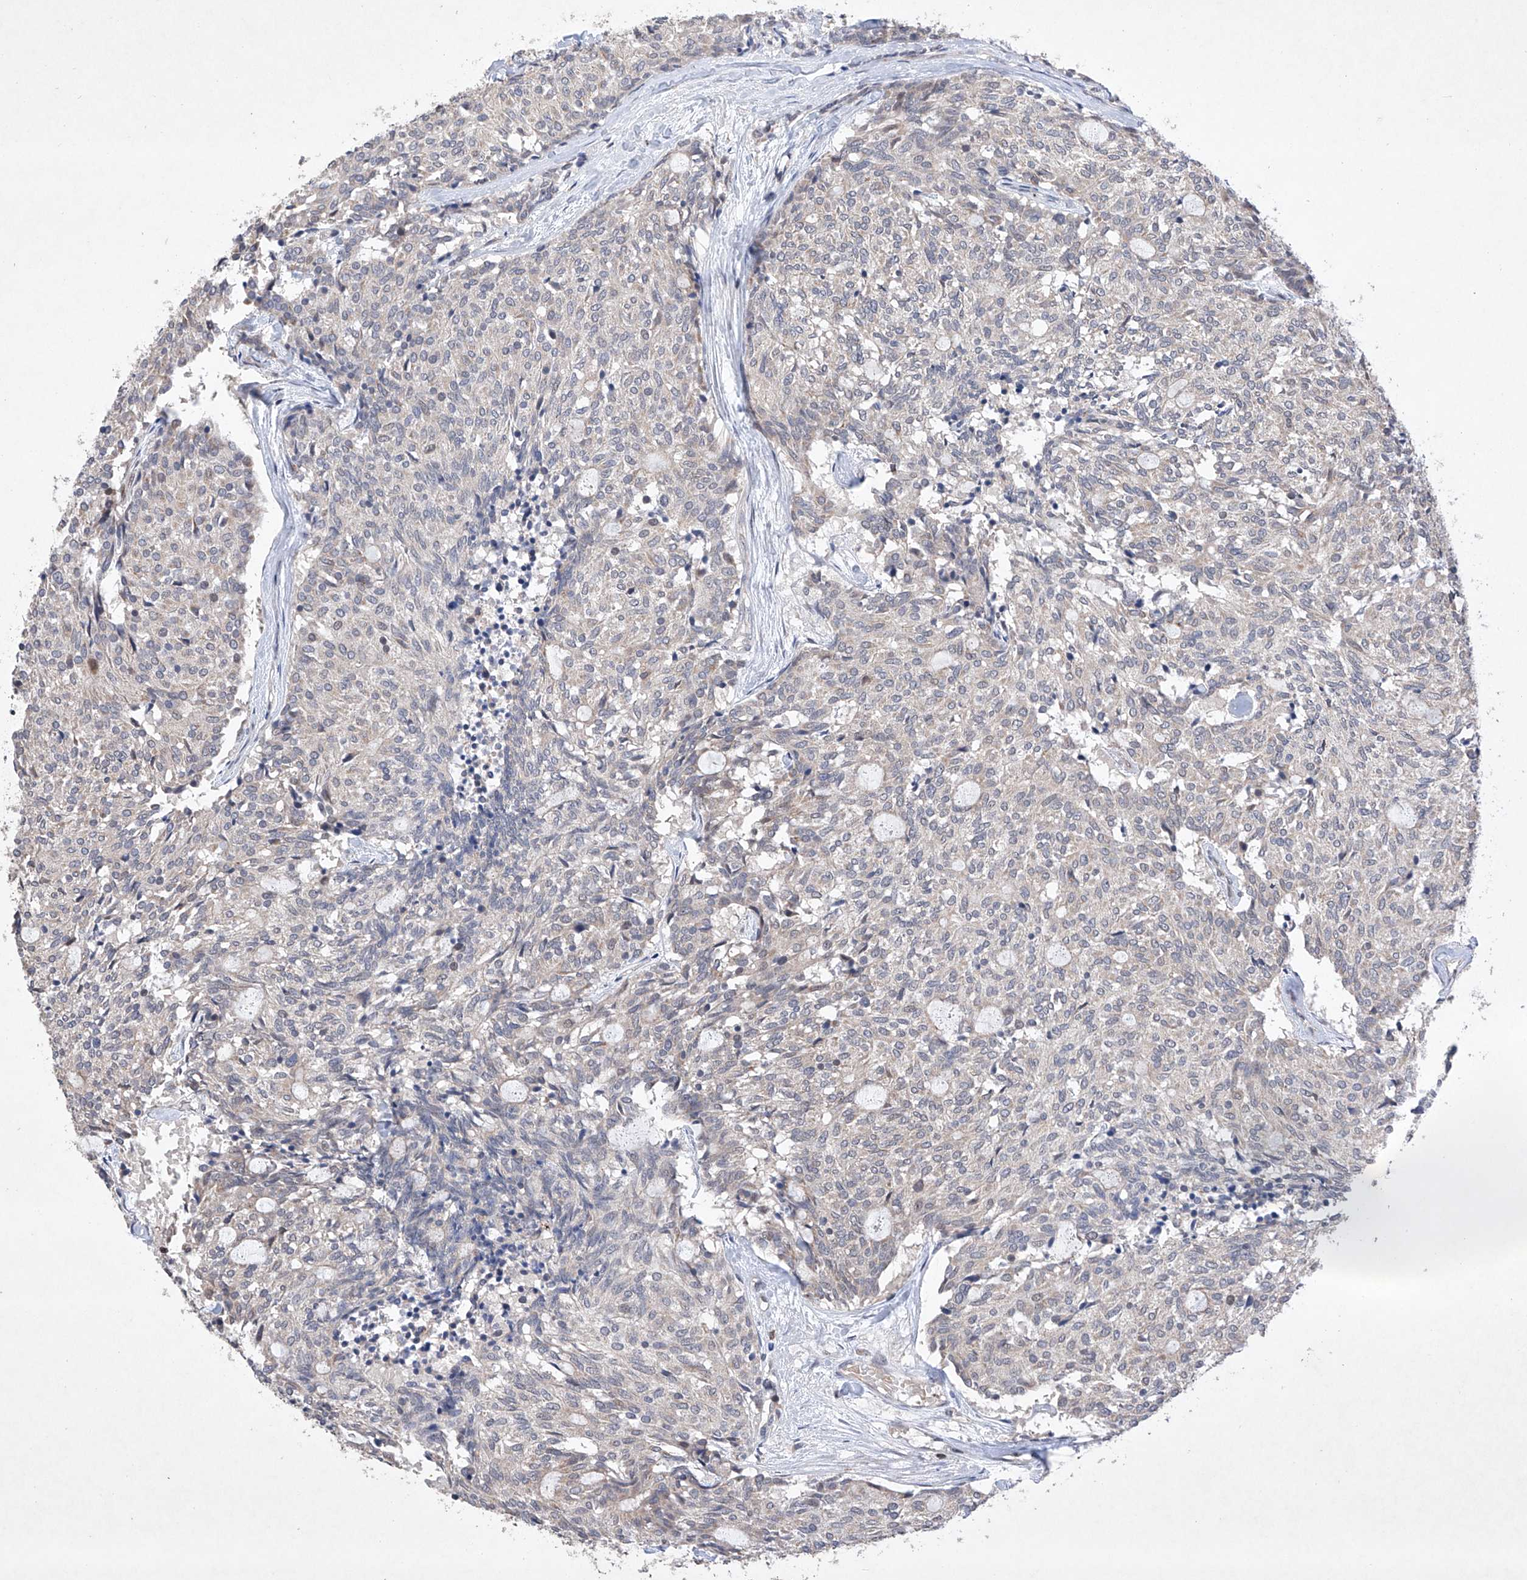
{"staining": {"intensity": "negative", "quantity": "none", "location": "none"}, "tissue": "carcinoid", "cell_type": "Tumor cells", "image_type": "cancer", "snomed": [{"axis": "morphology", "description": "Carcinoid, malignant, NOS"}, {"axis": "topography", "description": "Pancreas"}], "caption": "Immunohistochemical staining of human carcinoid shows no significant staining in tumor cells.", "gene": "AFG1L", "patient": {"sex": "female", "age": 54}}